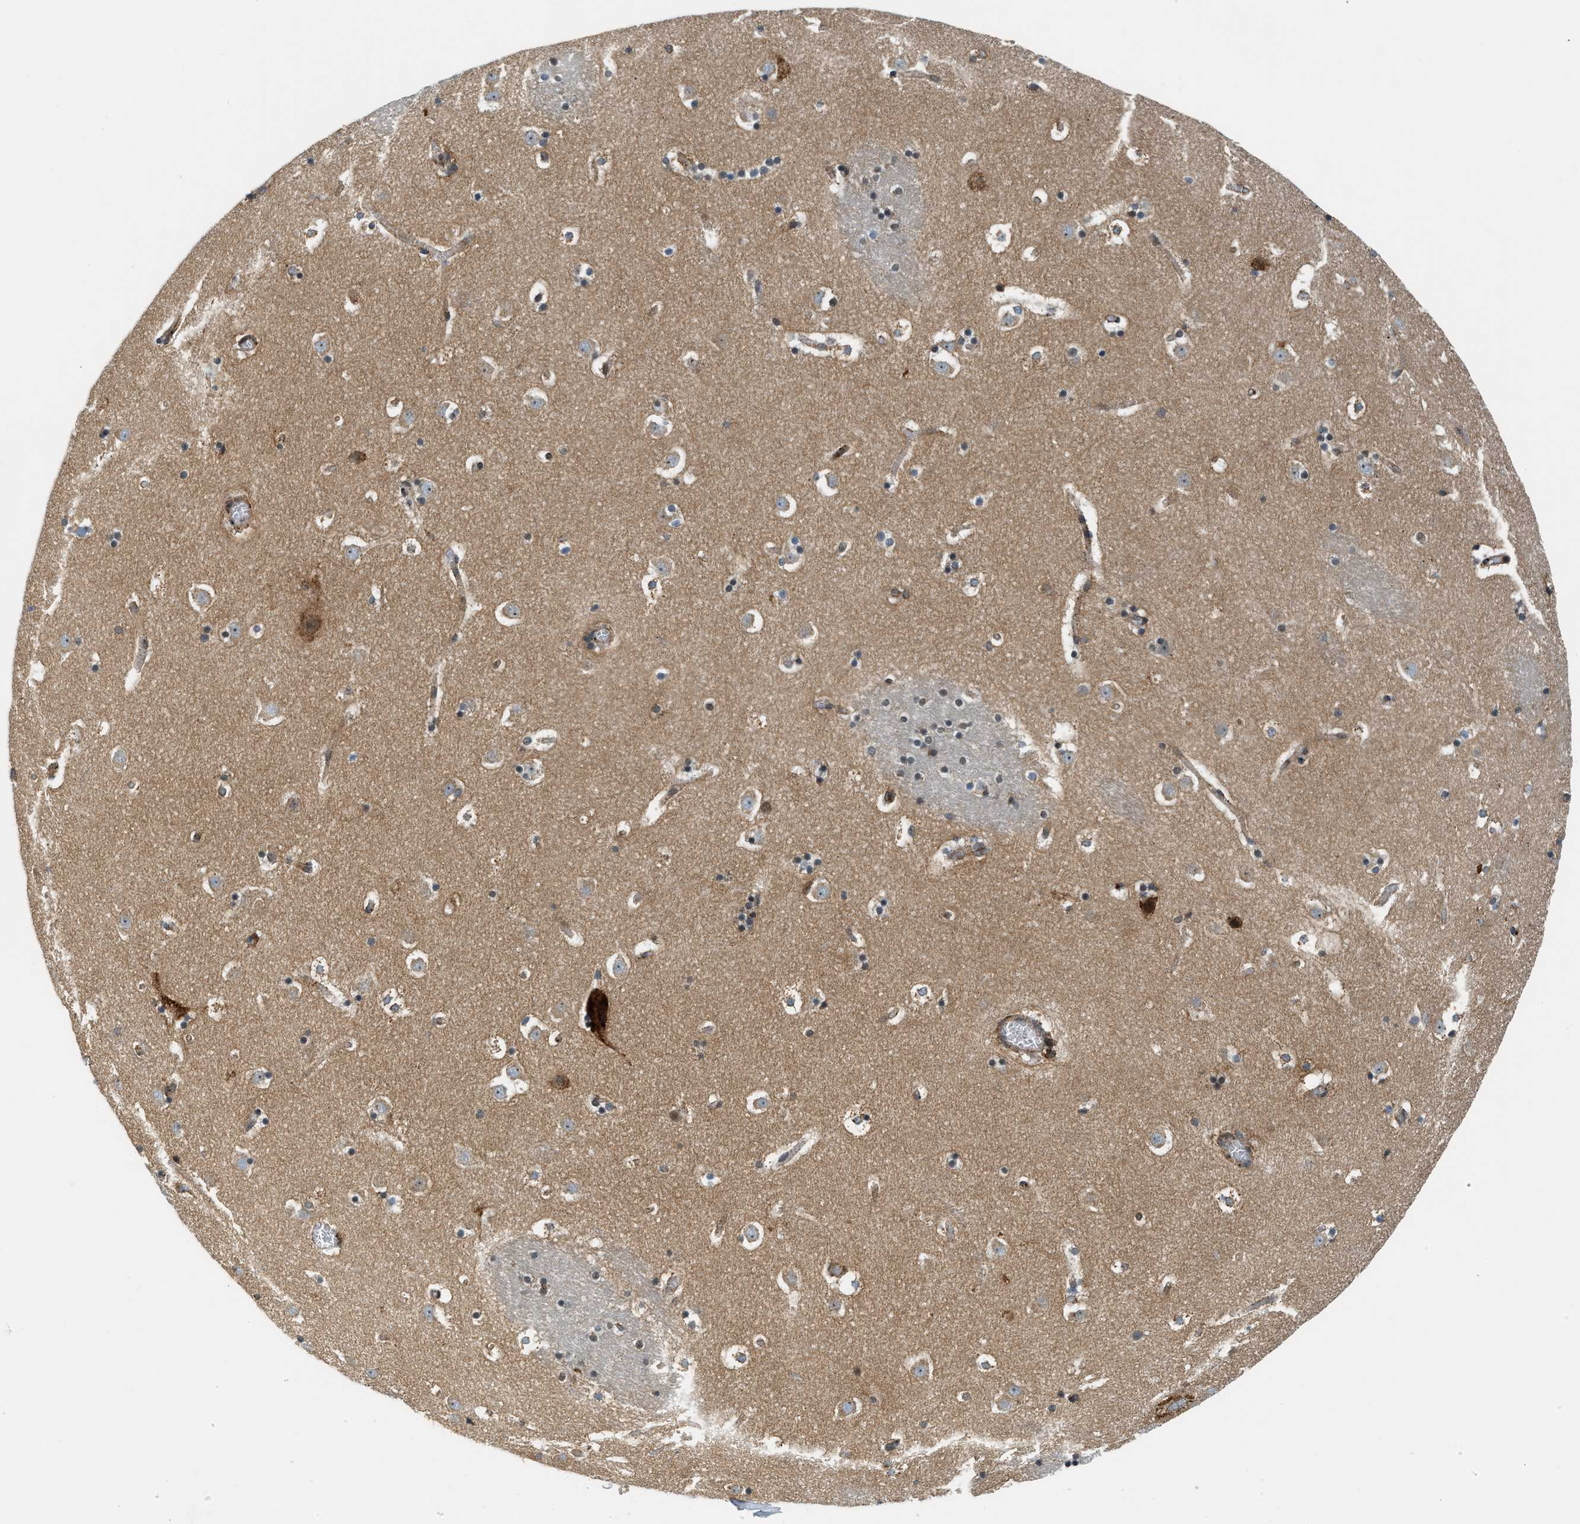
{"staining": {"intensity": "weak", "quantity": "<25%", "location": "cytoplasmic/membranous,nuclear"}, "tissue": "caudate", "cell_type": "Glial cells", "image_type": "normal", "snomed": [{"axis": "morphology", "description": "Normal tissue, NOS"}, {"axis": "topography", "description": "Lateral ventricle wall"}], "caption": "DAB (3,3'-diaminobenzidine) immunohistochemical staining of benign caudate displays no significant staining in glial cells. Brightfield microscopy of immunohistochemistry stained with DAB (brown) and hematoxylin (blue), captured at high magnification.", "gene": "SEMA4D", "patient": {"sex": "male", "age": 45}}